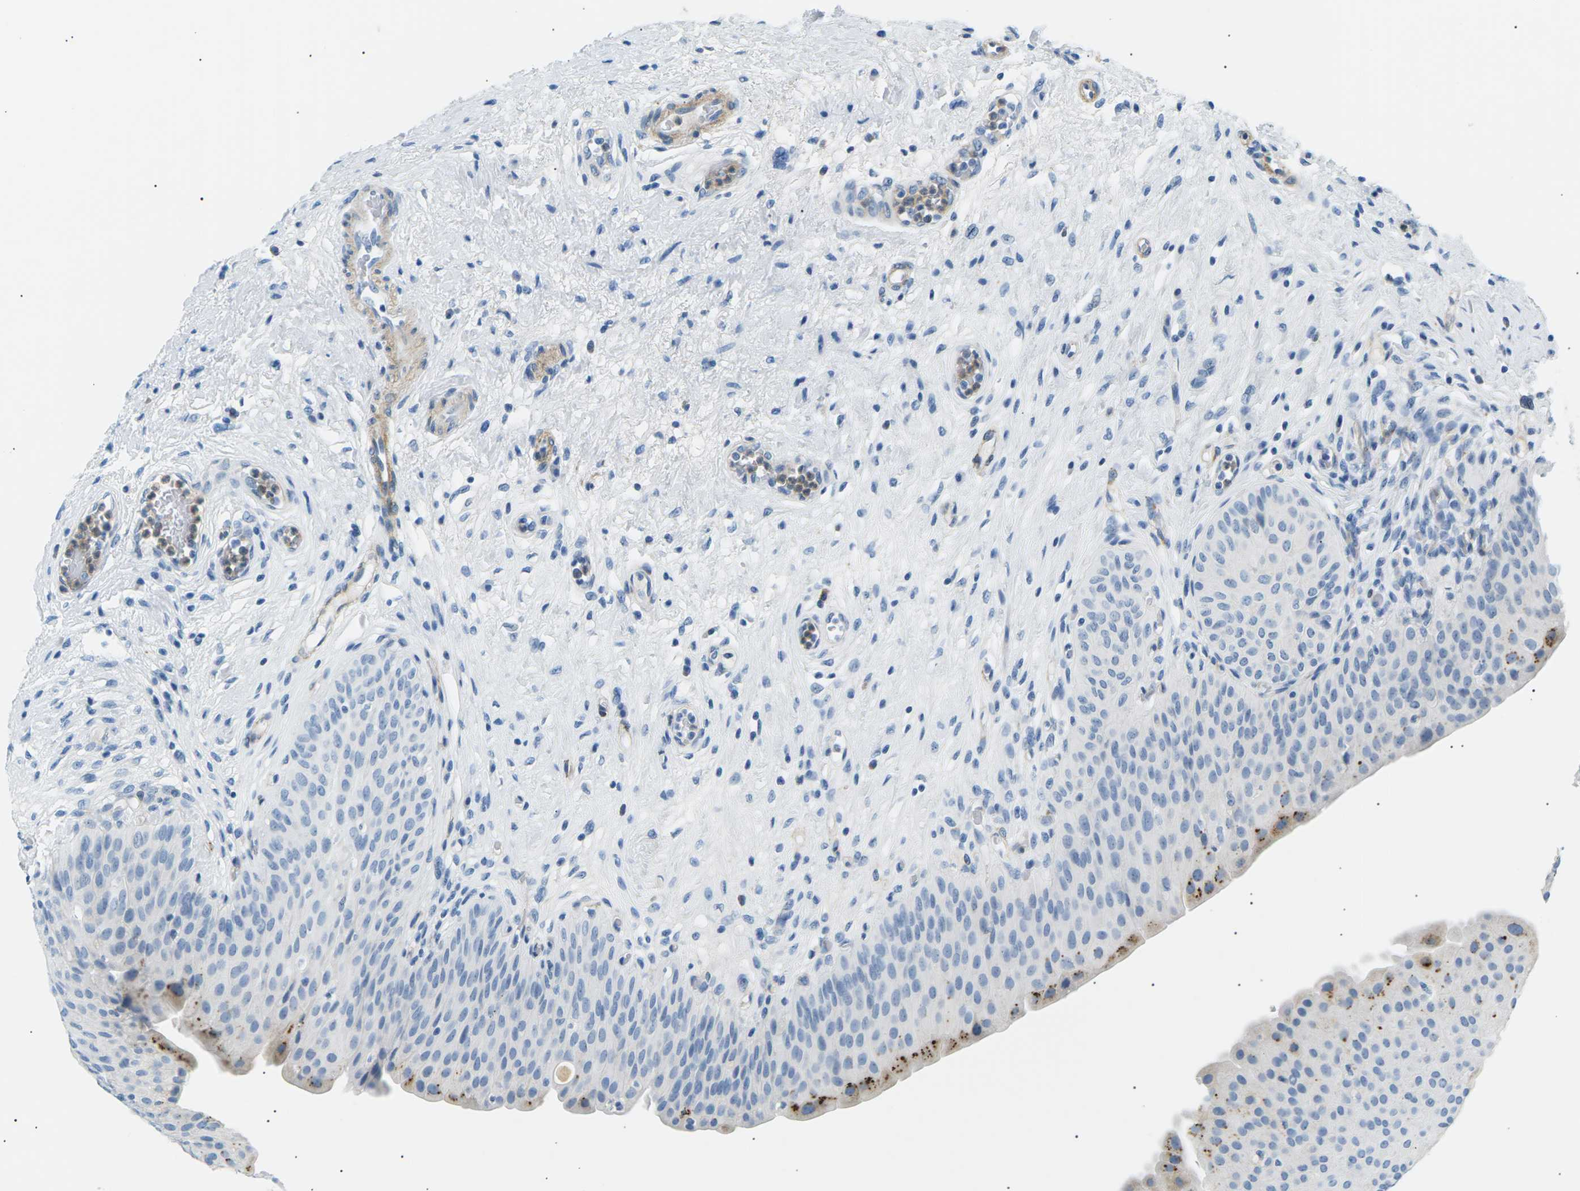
{"staining": {"intensity": "moderate", "quantity": "<25%", "location": "cytoplasmic/membranous"}, "tissue": "urinary bladder", "cell_type": "Urothelial cells", "image_type": "normal", "snomed": [{"axis": "morphology", "description": "Normal tissue, NOS"}, {"axis": "topography", "description": "Urinary bladder"}], "caption": "An immunohistochemistry (IHC) micrograph of benign tissue is shown. Protein staining in brown highlights moderate cytoplasmic/membranous positivity in urinary bladder within urothelial cells.", "gene": "SEPTIN5", "patient": {"sex": "male", "age": 46}}